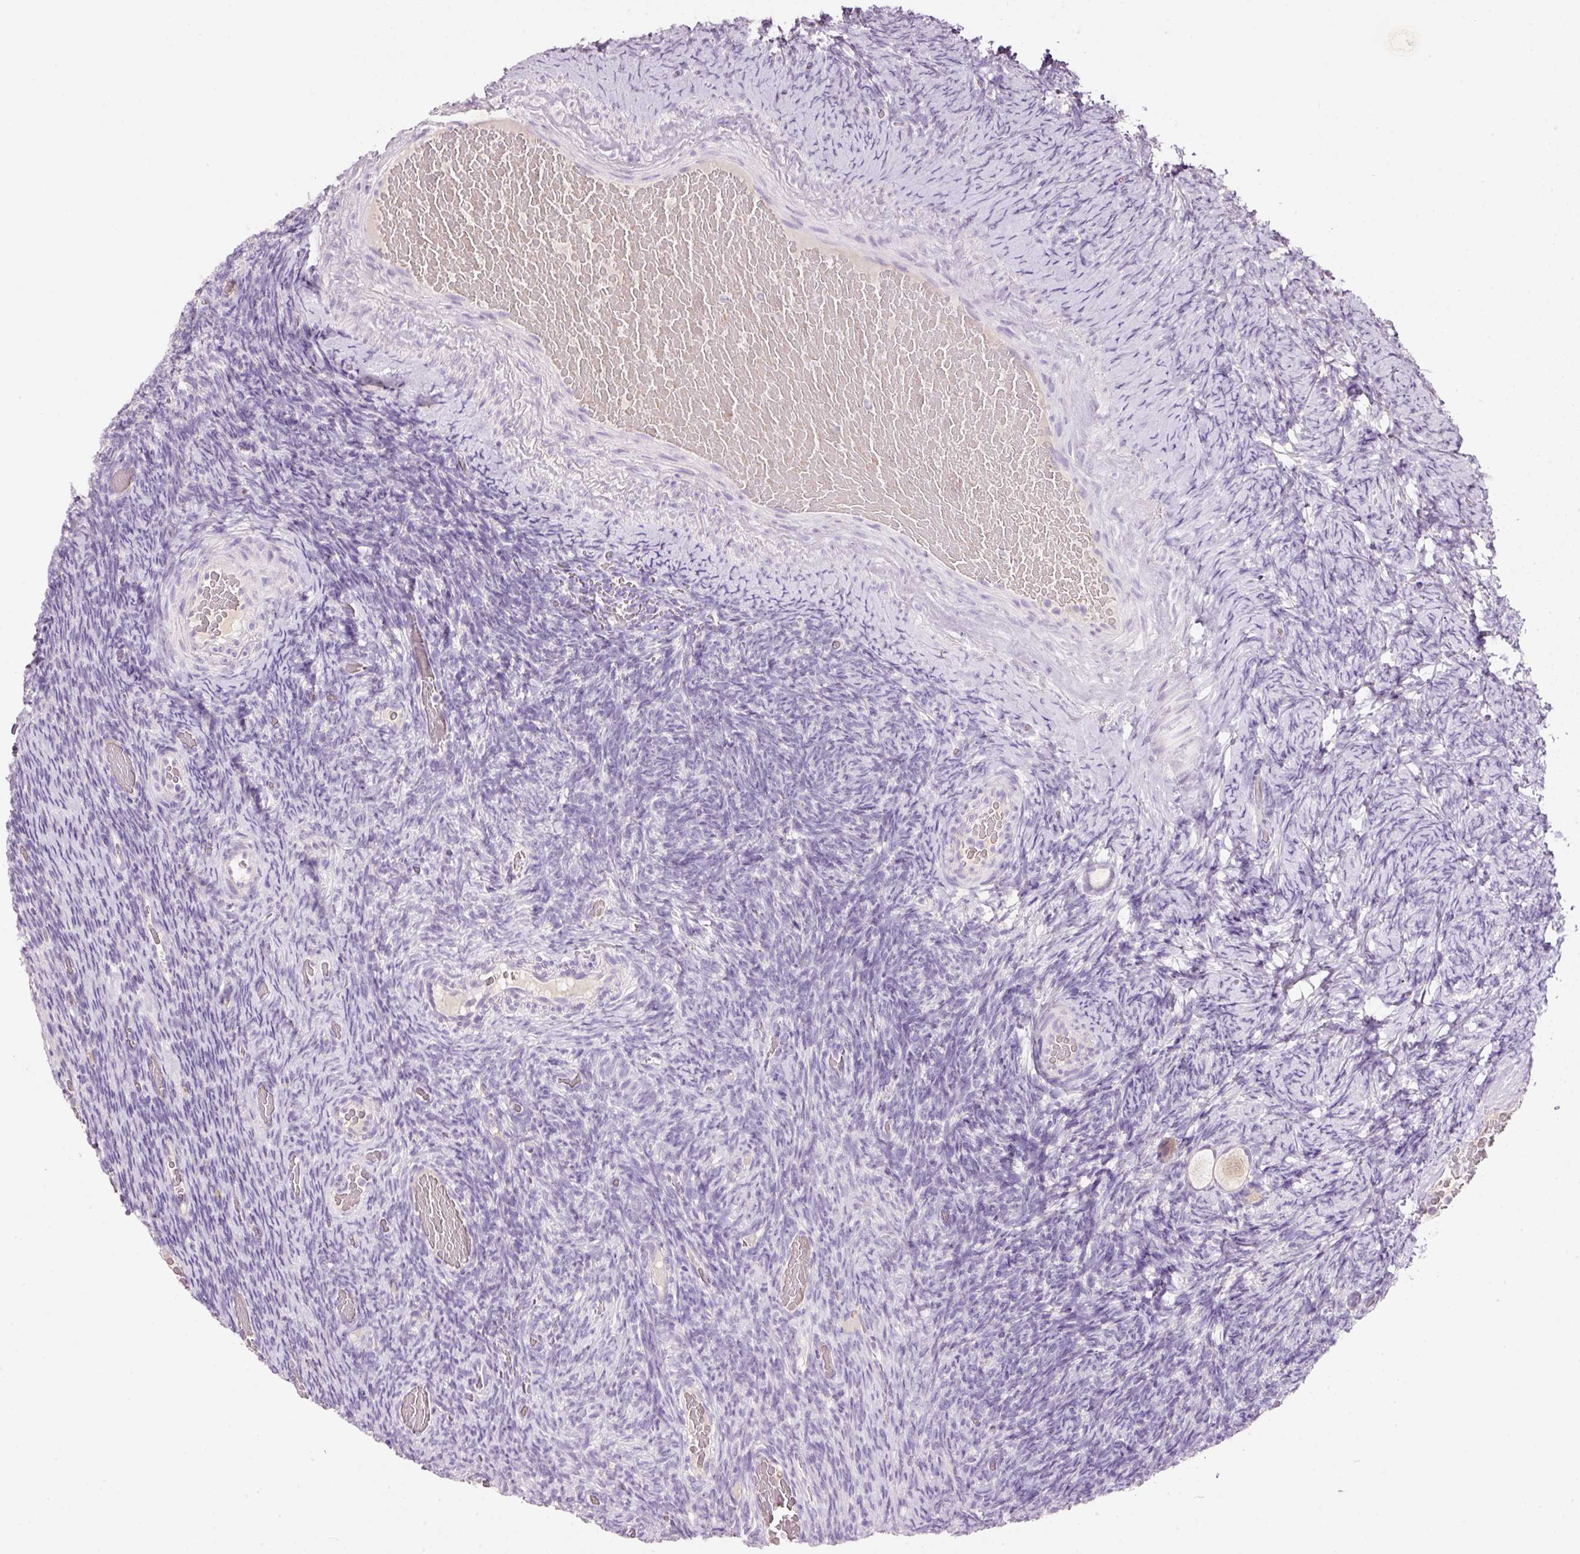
{"staining": {"intensity": "weak", "quantity": ">75%", "location": "cytoplasmic/membranous"}, "tissue": "ovary", "cell_type": "Follicle cells", "image_type": "normal", "snomed": [{"axis": "morphology", "description": "Normal tissue, NOS"}, {"axis": "topography", "description": "Ovary"}], "caption": "Normal ovary reveals weak cytoplasmic/membranous positivity in approximately >75% of follicle cells, visualized by immunohistochemistry.", "gene": "TENT5C", "patient": {"sex": "female", "age": 34}}